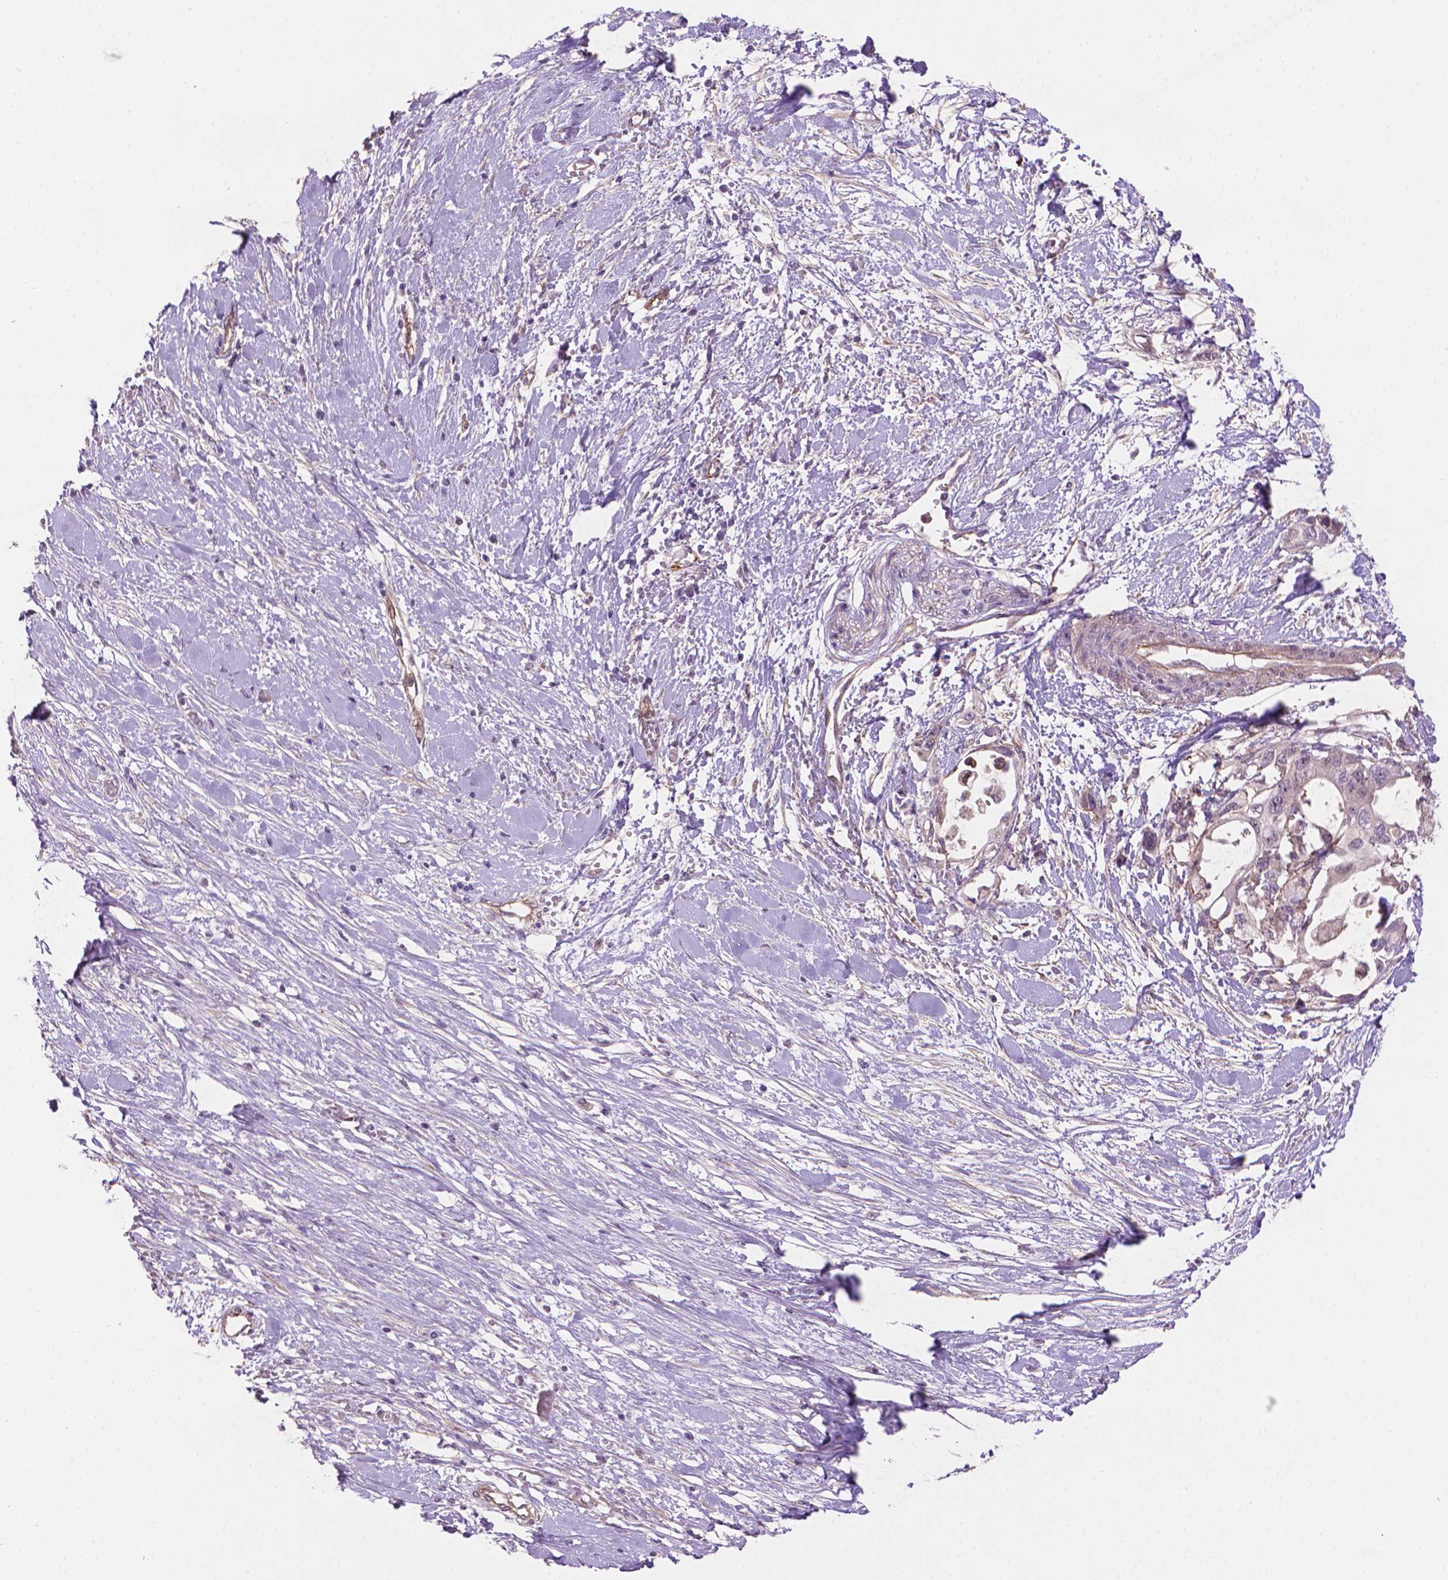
{"staining": {"intensity": "weak", "quantity": "<25%", "location": "cytoplasmic/membranous"}, "tissue": "pancreatic cancer", "cell_type": "Tumor cells", "image_type": "cancer", "snomed": [{"axis": "morphology", "description": "Adenocarcinoma, NOS"}, {"axis": "topography", "description": "Pancreas"}], "caption": "Immunohistochemistry histopathology image of pancreatic cancer stained for a protein (brown), which shows no expression in tumor cells.", "gene": "AMMECR1", "patient": {"sex": "female", "age": 63}}